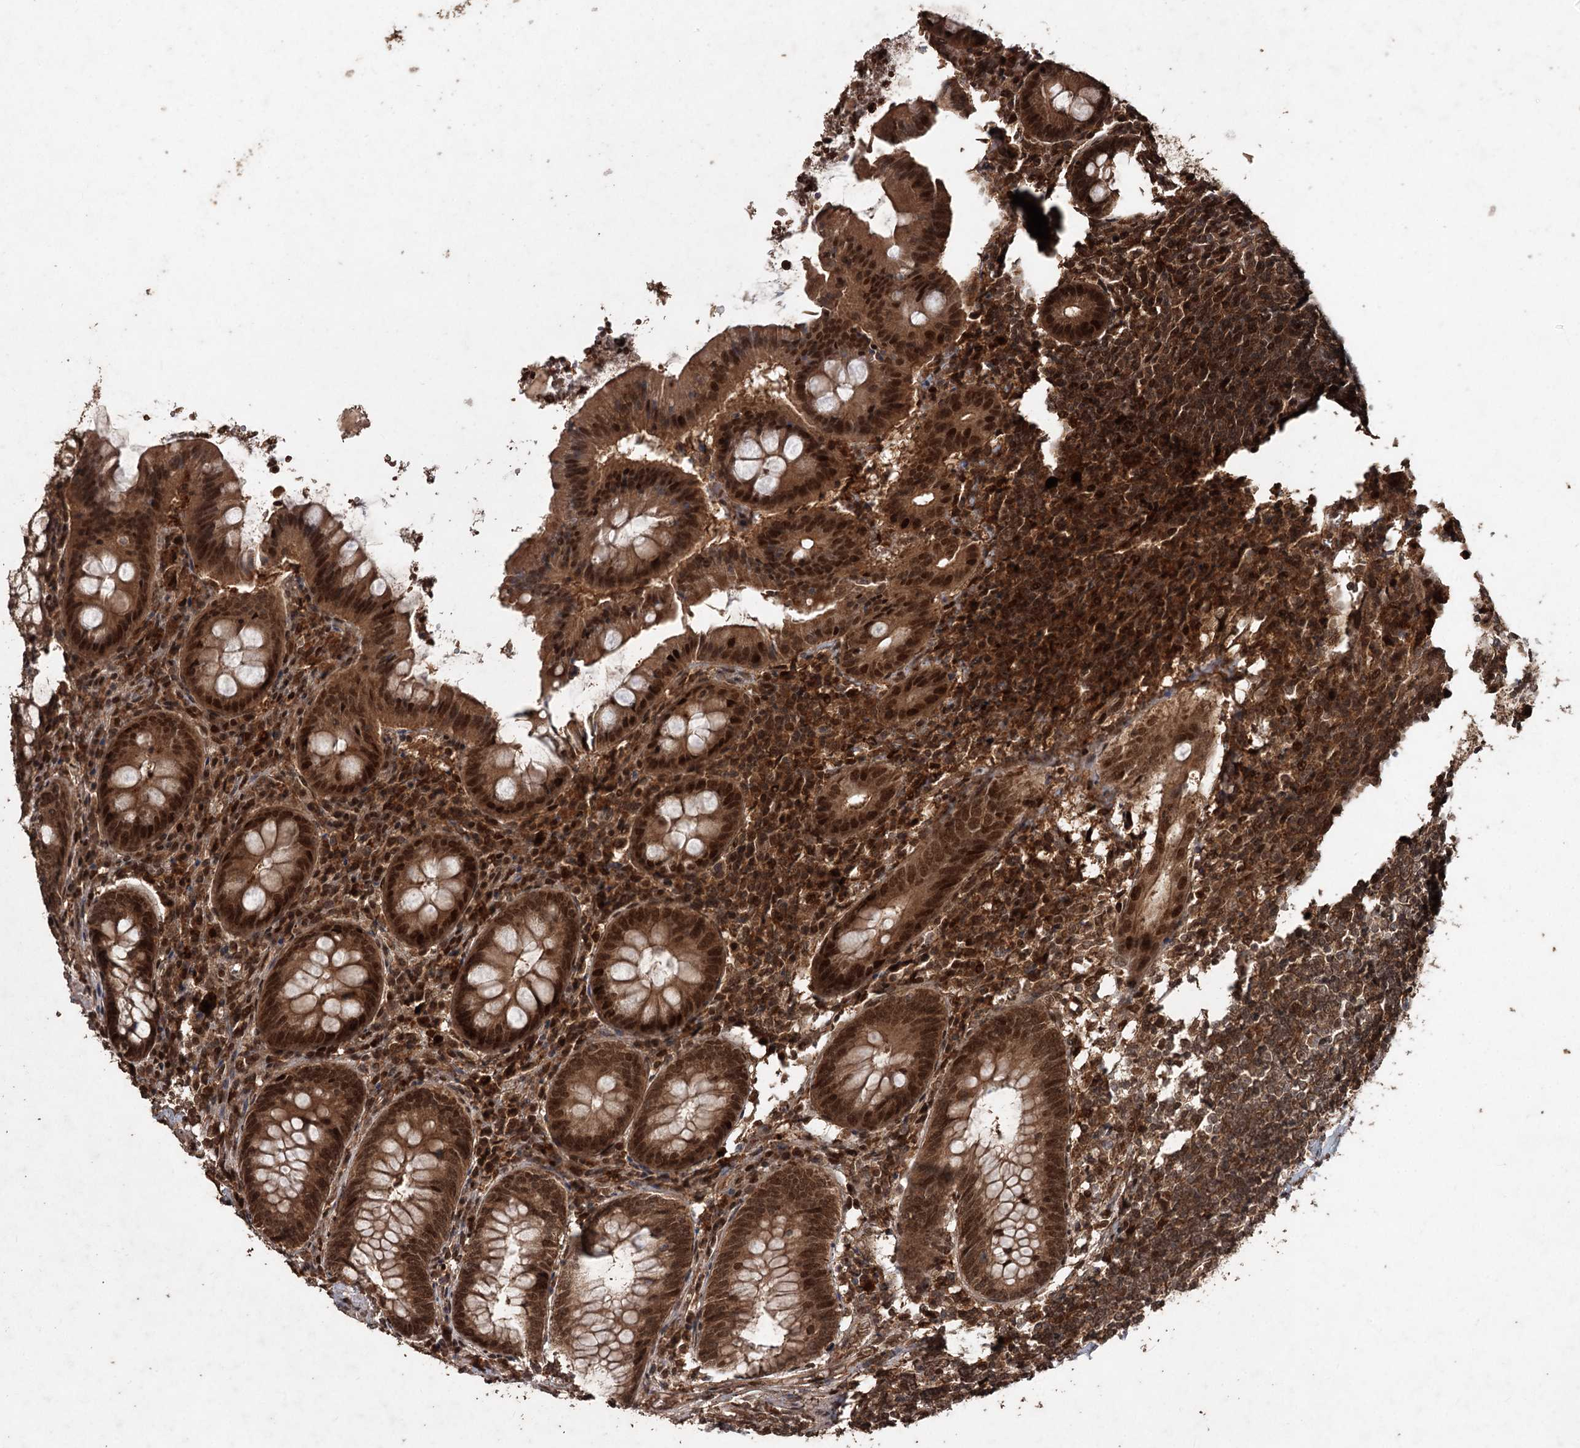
{"staining": {"intensity": "strong", "quantity": ">75%", "location": "cytoplasmic/membranous,nuclear"}, "tissue": "appendix", "cell_type": "Glandular cells", "image_type": "normal", "snomed": [{"axis": "morphology", "description": "Normal tissue, NOS"}, {"axis": "topography", "description": "Appendix"}], "caption": "Benign appendix was stained to show a protein in brown. There is high levels of strong cytoplasmic/membranous,nuclear staining in about >75% of glandular cells. Immunohistochemistry stains the protein of interest in brown and the nuclei are stained blue.", "gene": "FBXO7", "patient": {"sex": "female", "age": 54}}